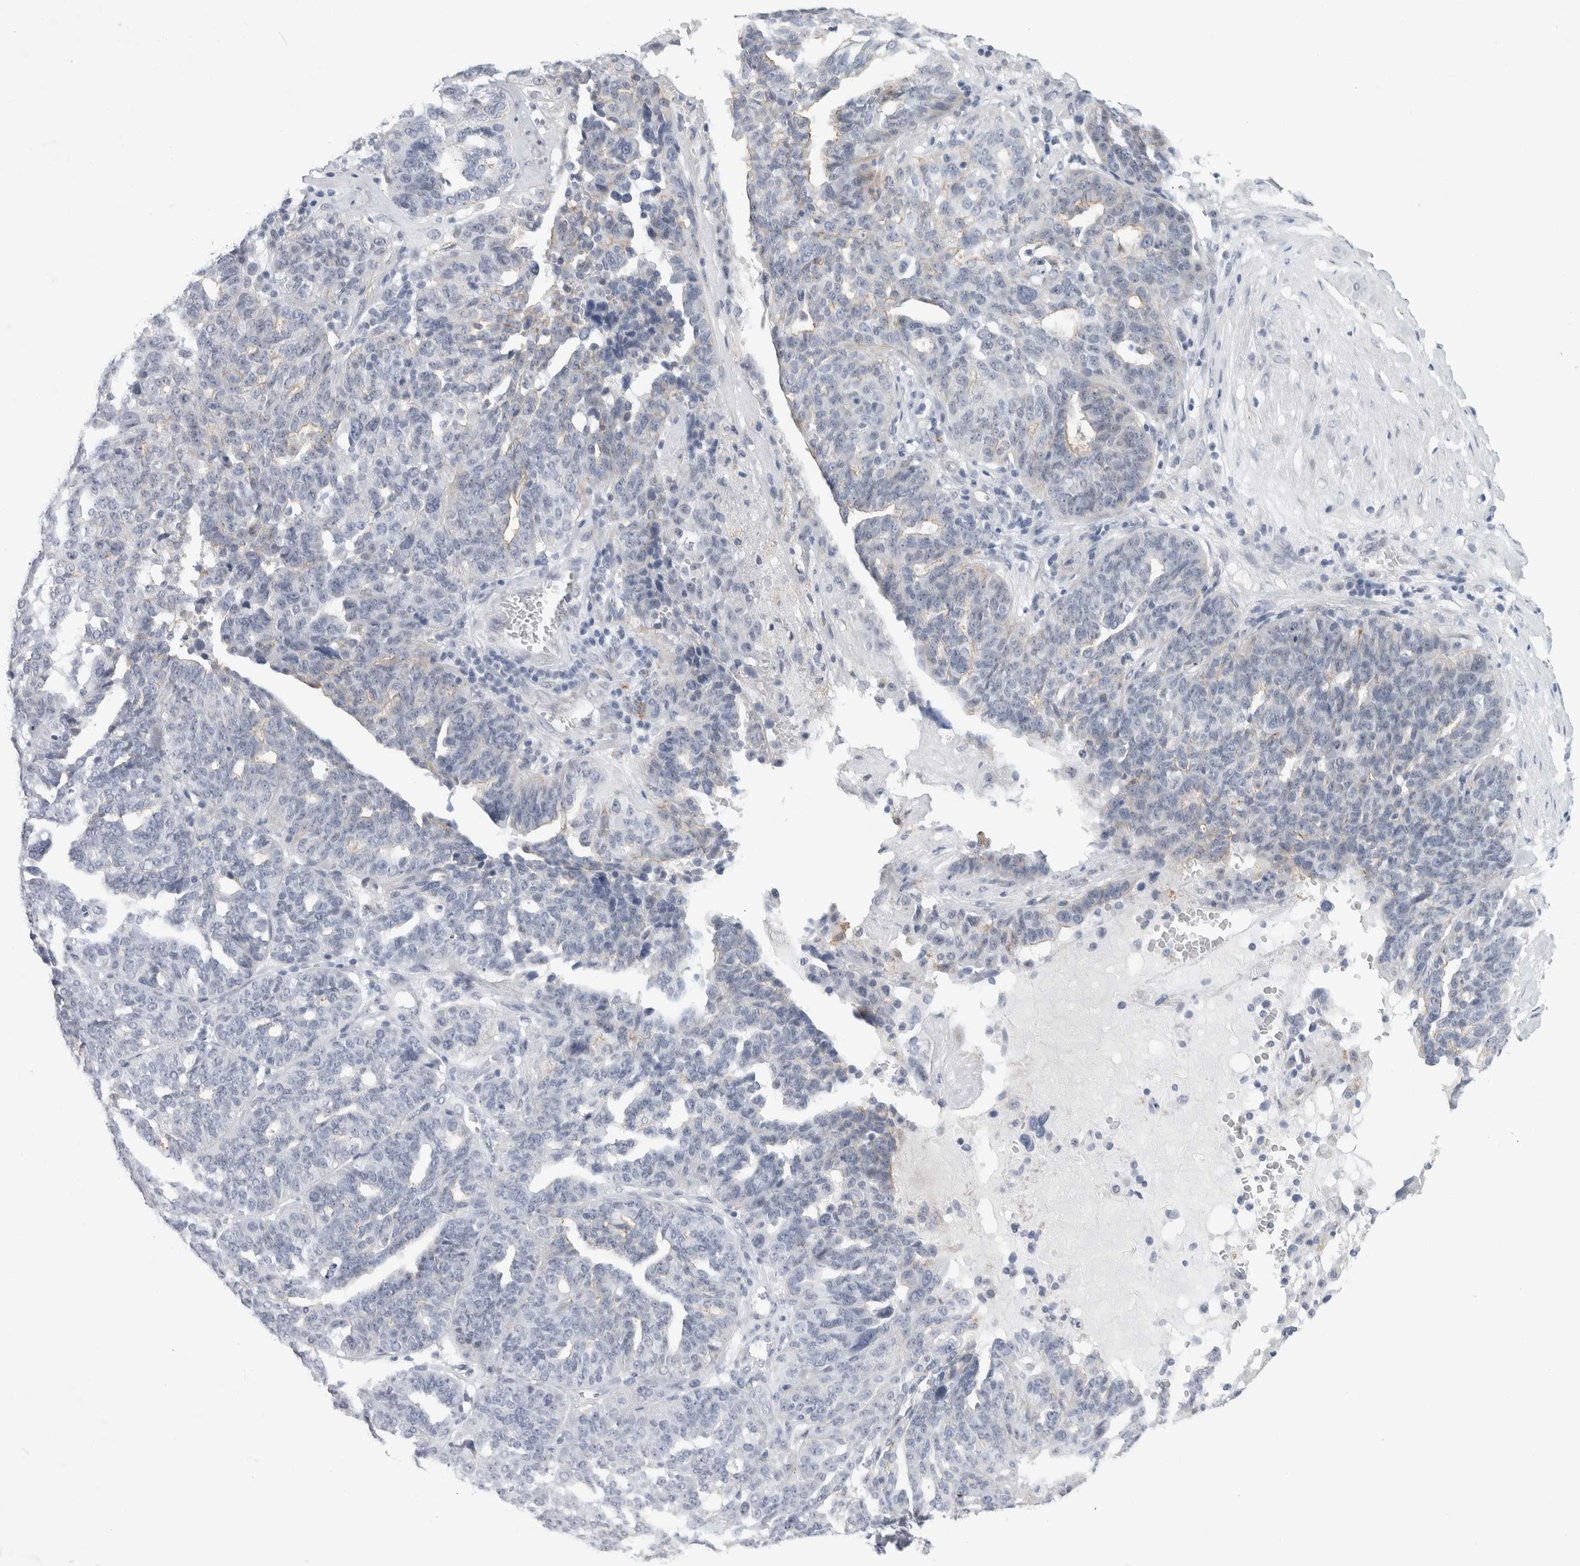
{"staining": {"intensity": "negative", "quantity": "none", "location": "none"}, "tissue": "ovarian cancer", "cell_type": "Tumor cells", "image_type": "cancer", "snomed": [{"axis": "morphology", "description": "Cystadenocarcinoma, serous, NOS"}, {"axis": "topography", "description": "Ovary"}], "caption": "Protein analysis of serous cystadenocarcinoma (ovarian) demonstrates no significant positivity in tumor cells.", "gene": "NIPA1", "patient": {"sex": "female", "age": 59}}